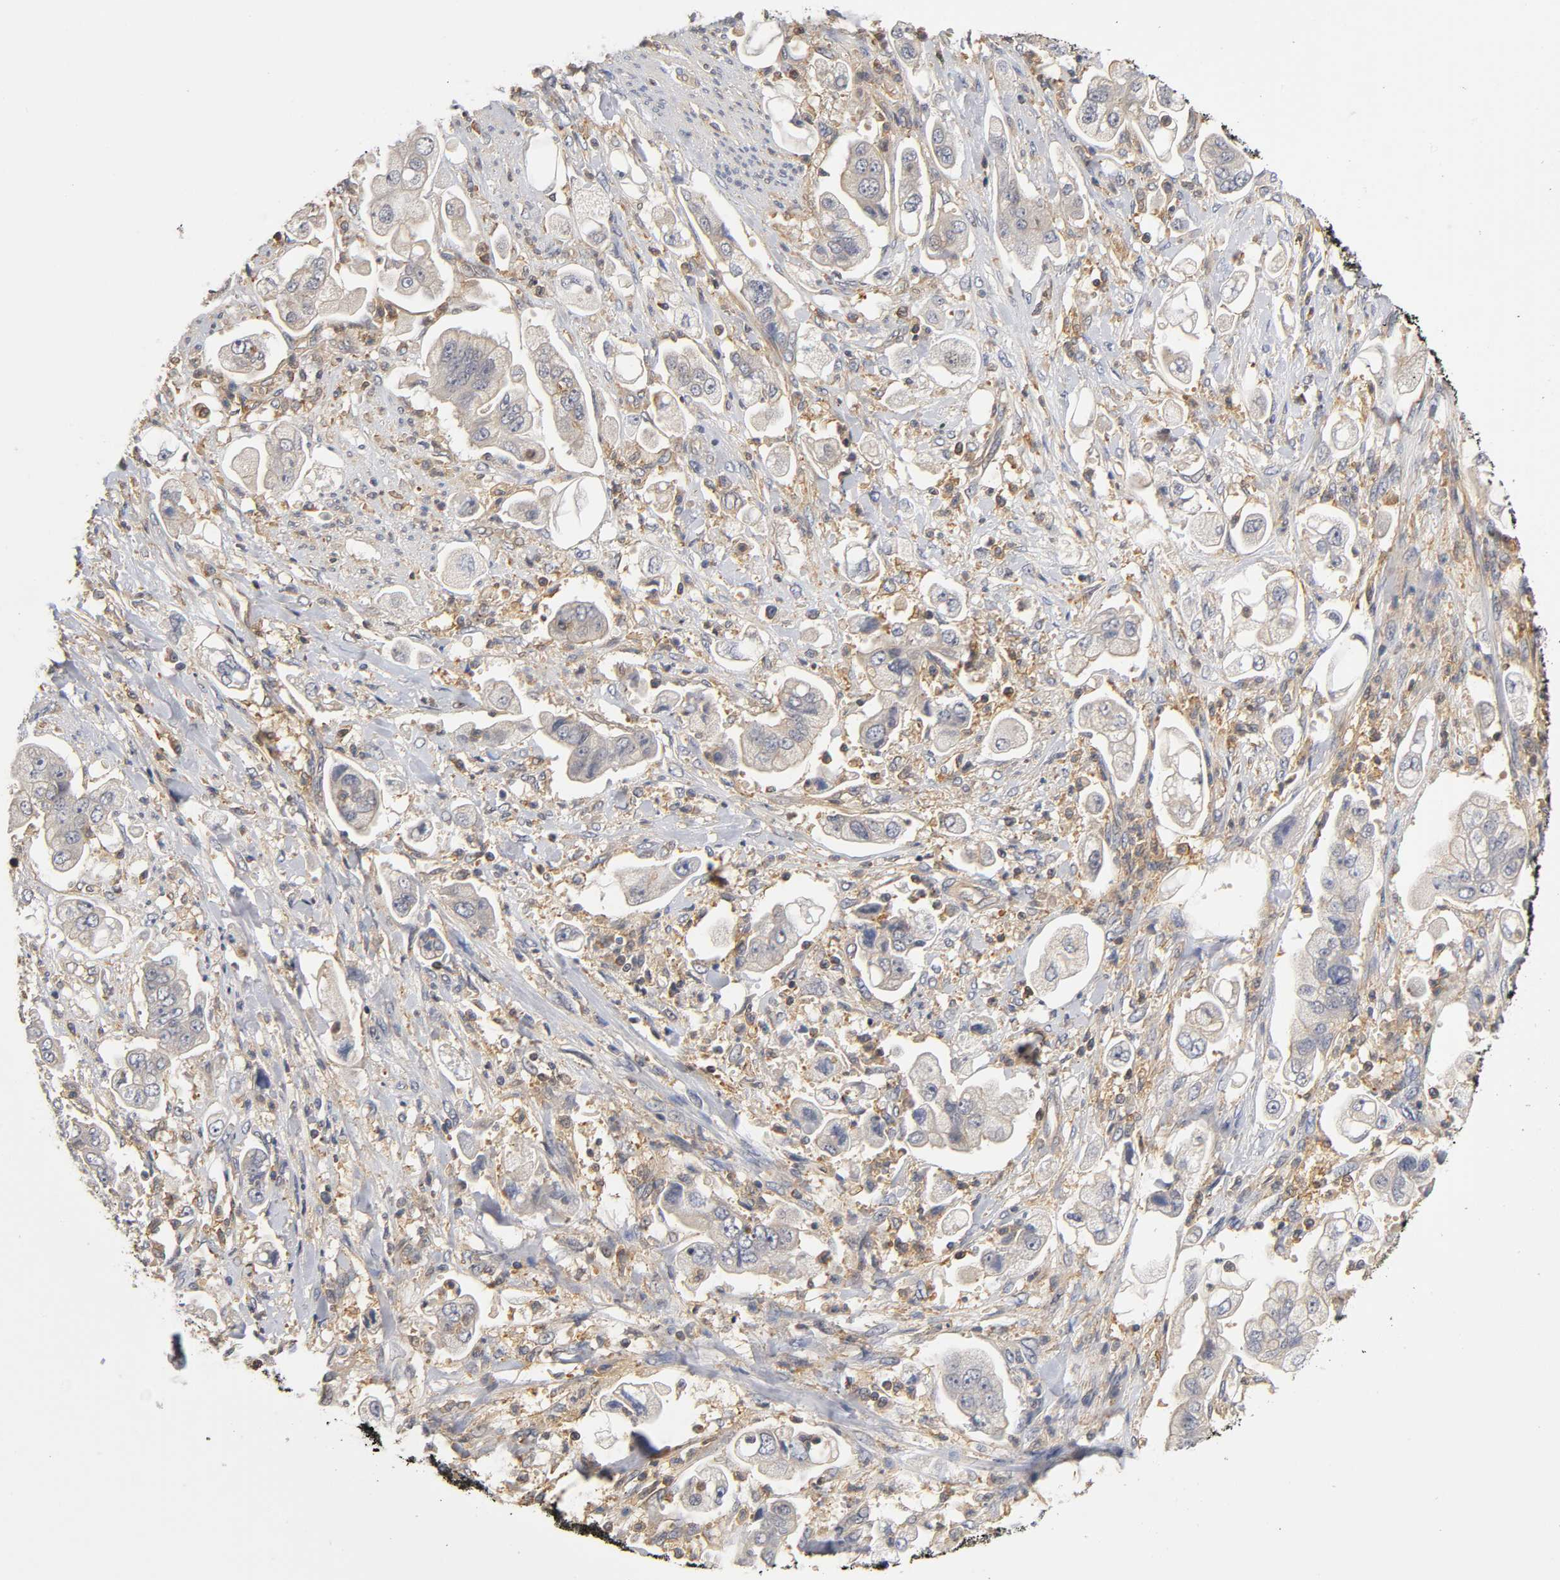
{"staining": {"intensity": "weak", "quantity": "25%-75%", "location": "cytoplasmic/membranous"}, "tissue": "stomach cancer", "cell_type": "Tumor cells", "image_type": "cancer", "snomed": [{"axis": "morphology", "description": "Adenocarcinoma, NOS"}, {"axis": "topography", "description": "Stomach"}], "caption": "A histopathology image showing weak cytoplasmic/membranous expression in about 25%-75% of tumor cells in stomach cancer (adenocarcinoma), as visualized by brown immunohistochemical staining.", "gene": "ACTR2", "patient": {"sex": "male", "age": 62}}